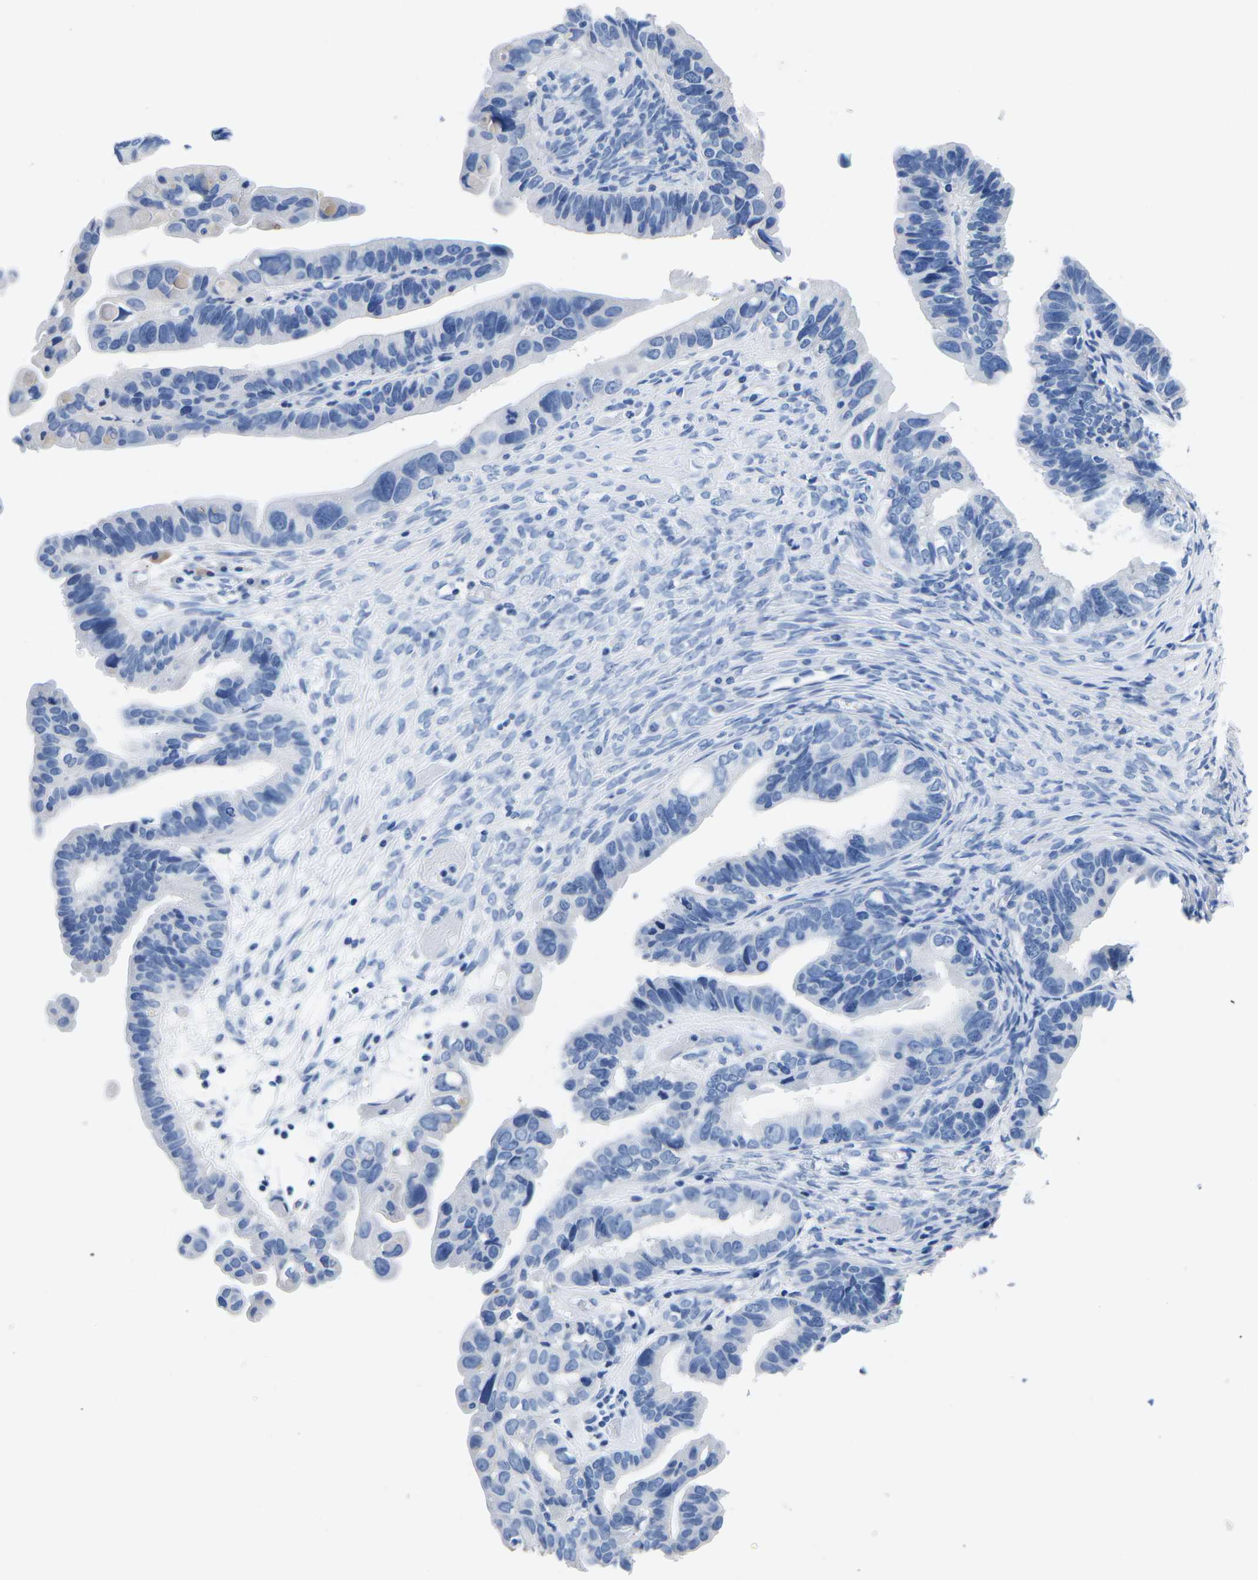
{"staining": {"intensity": "negative", "quantity": "none", "location": "none"}, "tissue": "ovarian cancer", "cell_type": "Tumor cells", "image_type": "cancer", "snomed": [{"axis": "morphology", "description": "Cystadenocarcinoma, serous, NOS"}, {"axis": "topography", "description": "Ovary"}], "caption": "High power microscopy micrograph of an IHC histopathology image of ovarian serous cystadenocarcinoma, revealing no significant positivity in tumor cells.", "gene": "CYP1A2", "patient": {"sex": "female", "age": 56}}